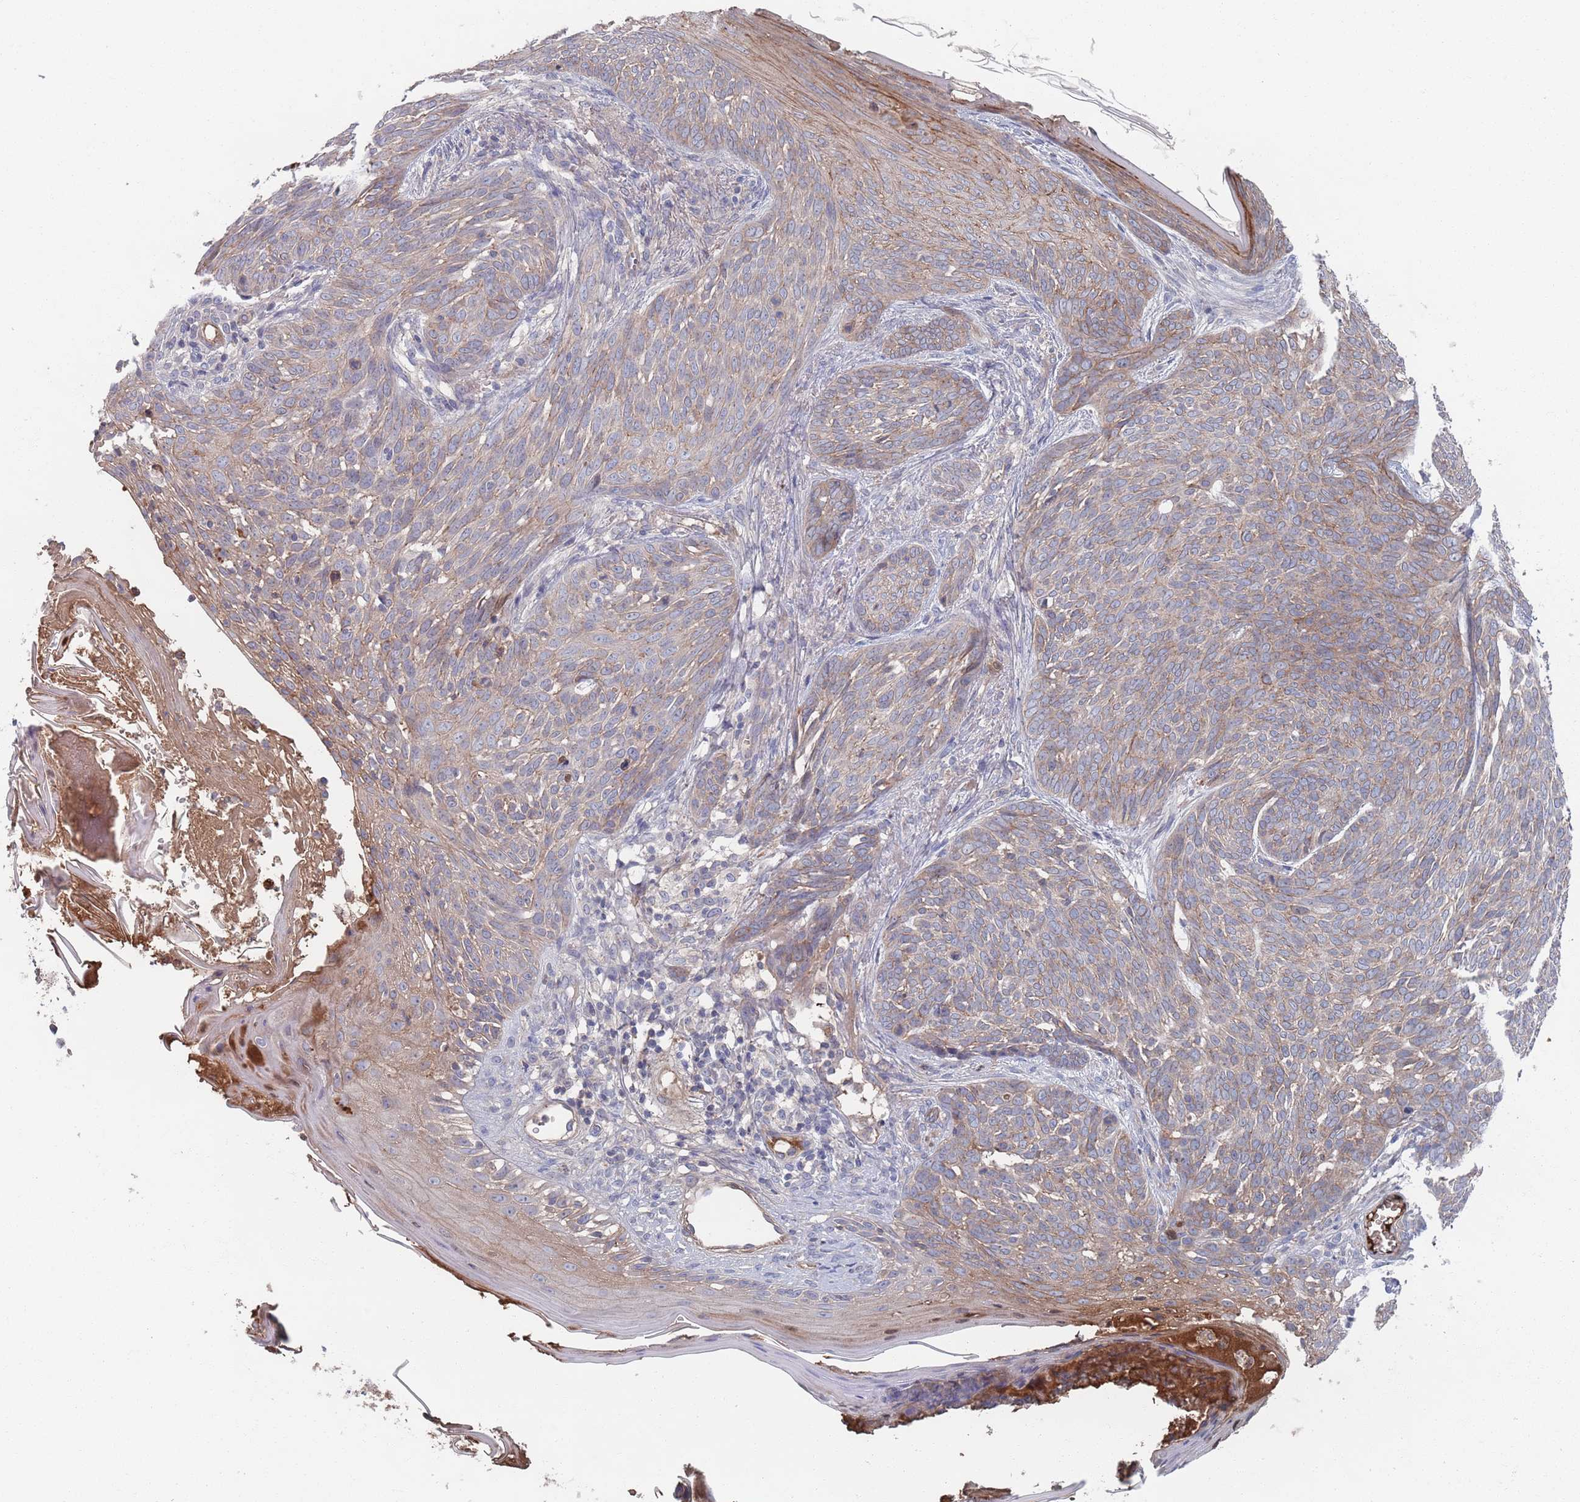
{"staining": {"intensity": "weak", "quantity": "25%-75%", "location": "cytoplasmic/membranous"}, "tissue": "skin cancer", "cell_type": "Tumor cells", "image_type": "cancer", "snomed": [{"axis": "morphology", "description": "Basal cell carcinoma"}, {"axis": "topography", "description": "Skin"}], "caption": "Protein expression analysis of skin basal cell carcinoma reveals weak cytoplasmic/membranous staining in approximately 25%-75% of tumor cells.", "gene": "PLEKHA4", "patient": {"sex": "female", "age": 86}}